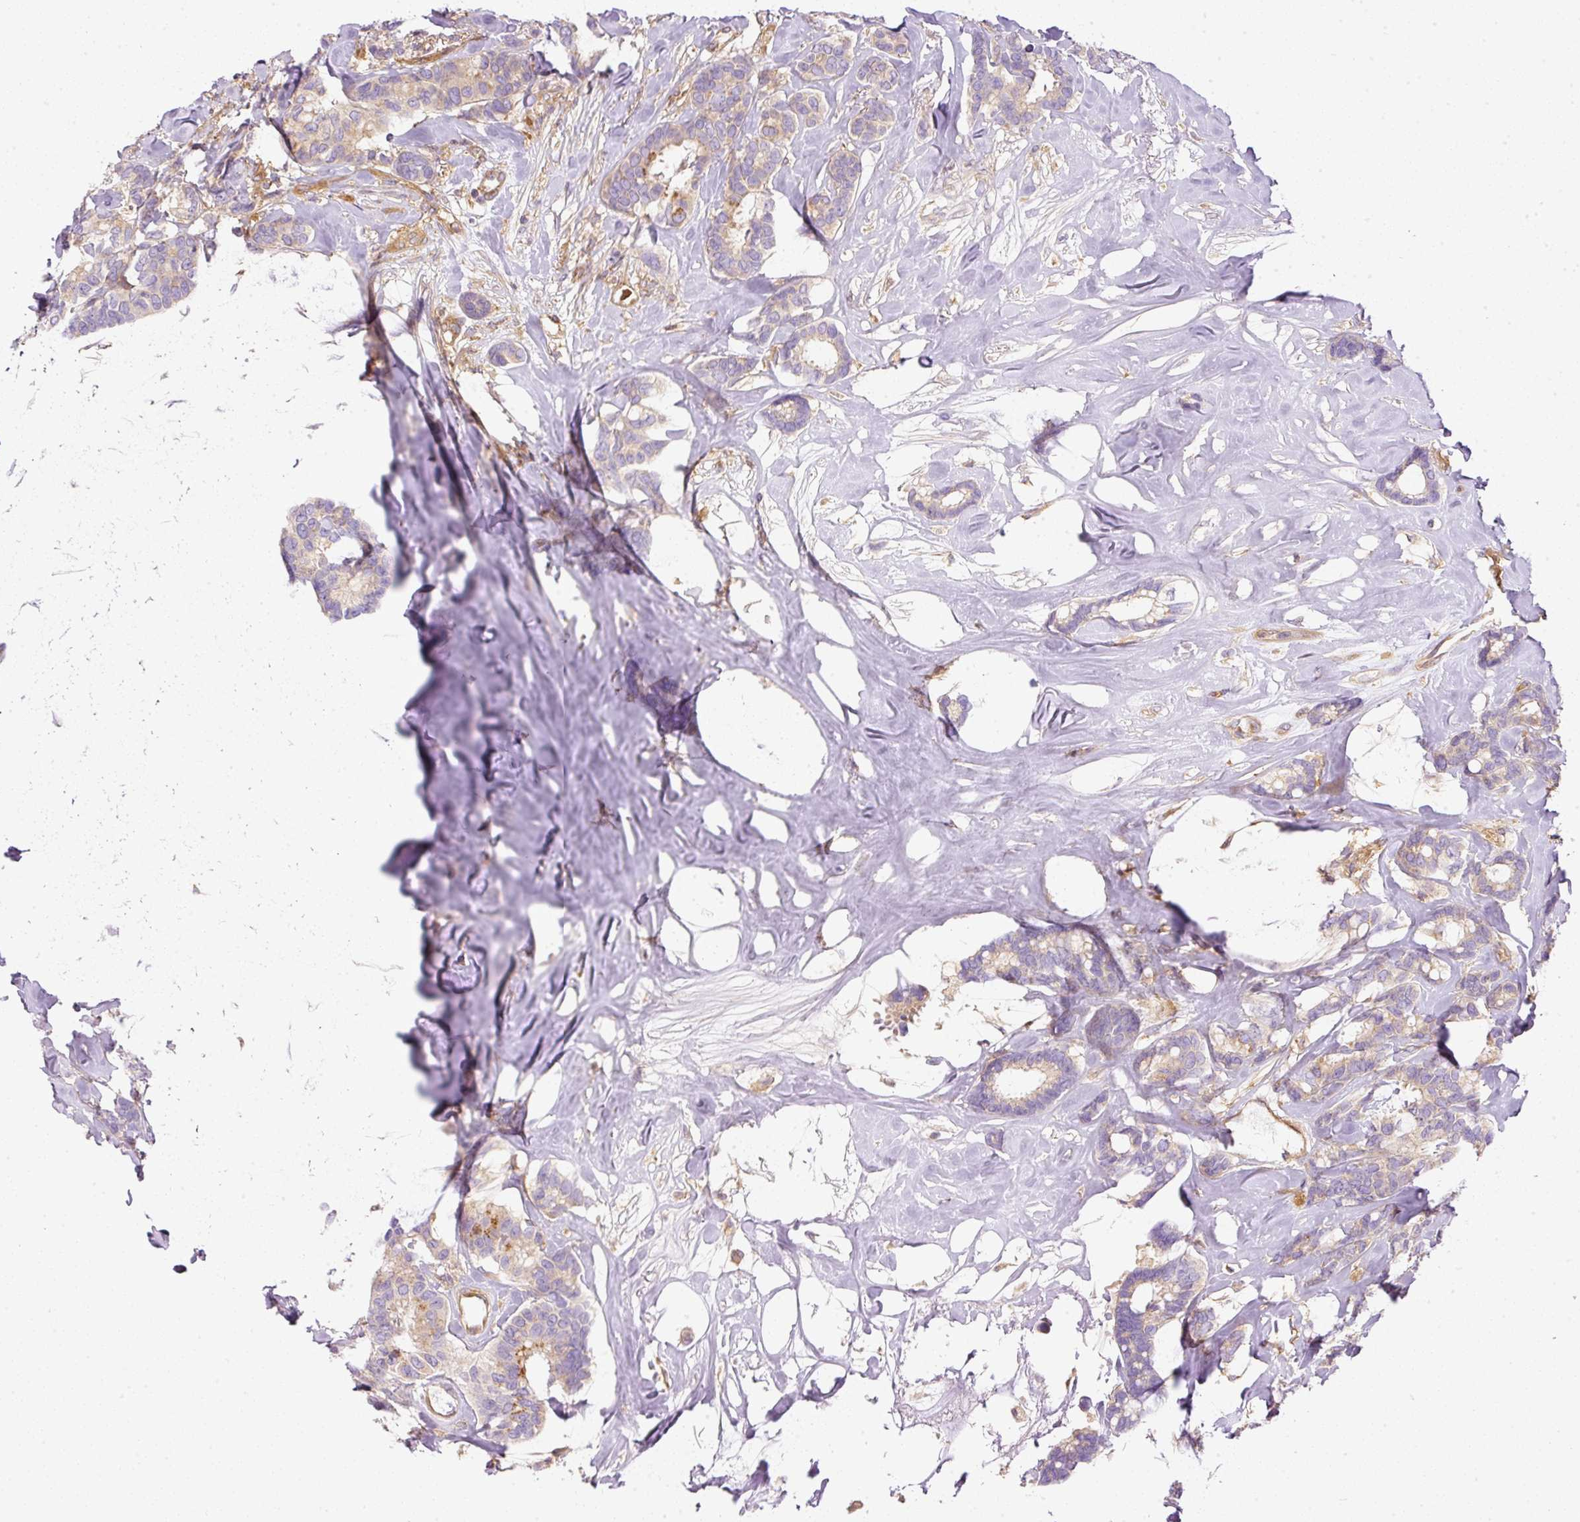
{"staining": {"intensity": "negative", "quantity": "none", "location": "none"}, "tissue": "breast cancer", "cell_type": "Tumor cells", "image_type": "cancer", "snomed": [{"axis": "morphology", "description": "Duct carcinoma"}, {"axis": "topography", "description": "Breast"}], "caption": "This histopathology image is of breast cancer stained with immunohistochemistry to label a protein in brown with the nuclei are counter-stained blue. There is no positivity in tumor cells.", "gene": "TBC1D2B", "patient": {"sex": "female", "age": 87}}